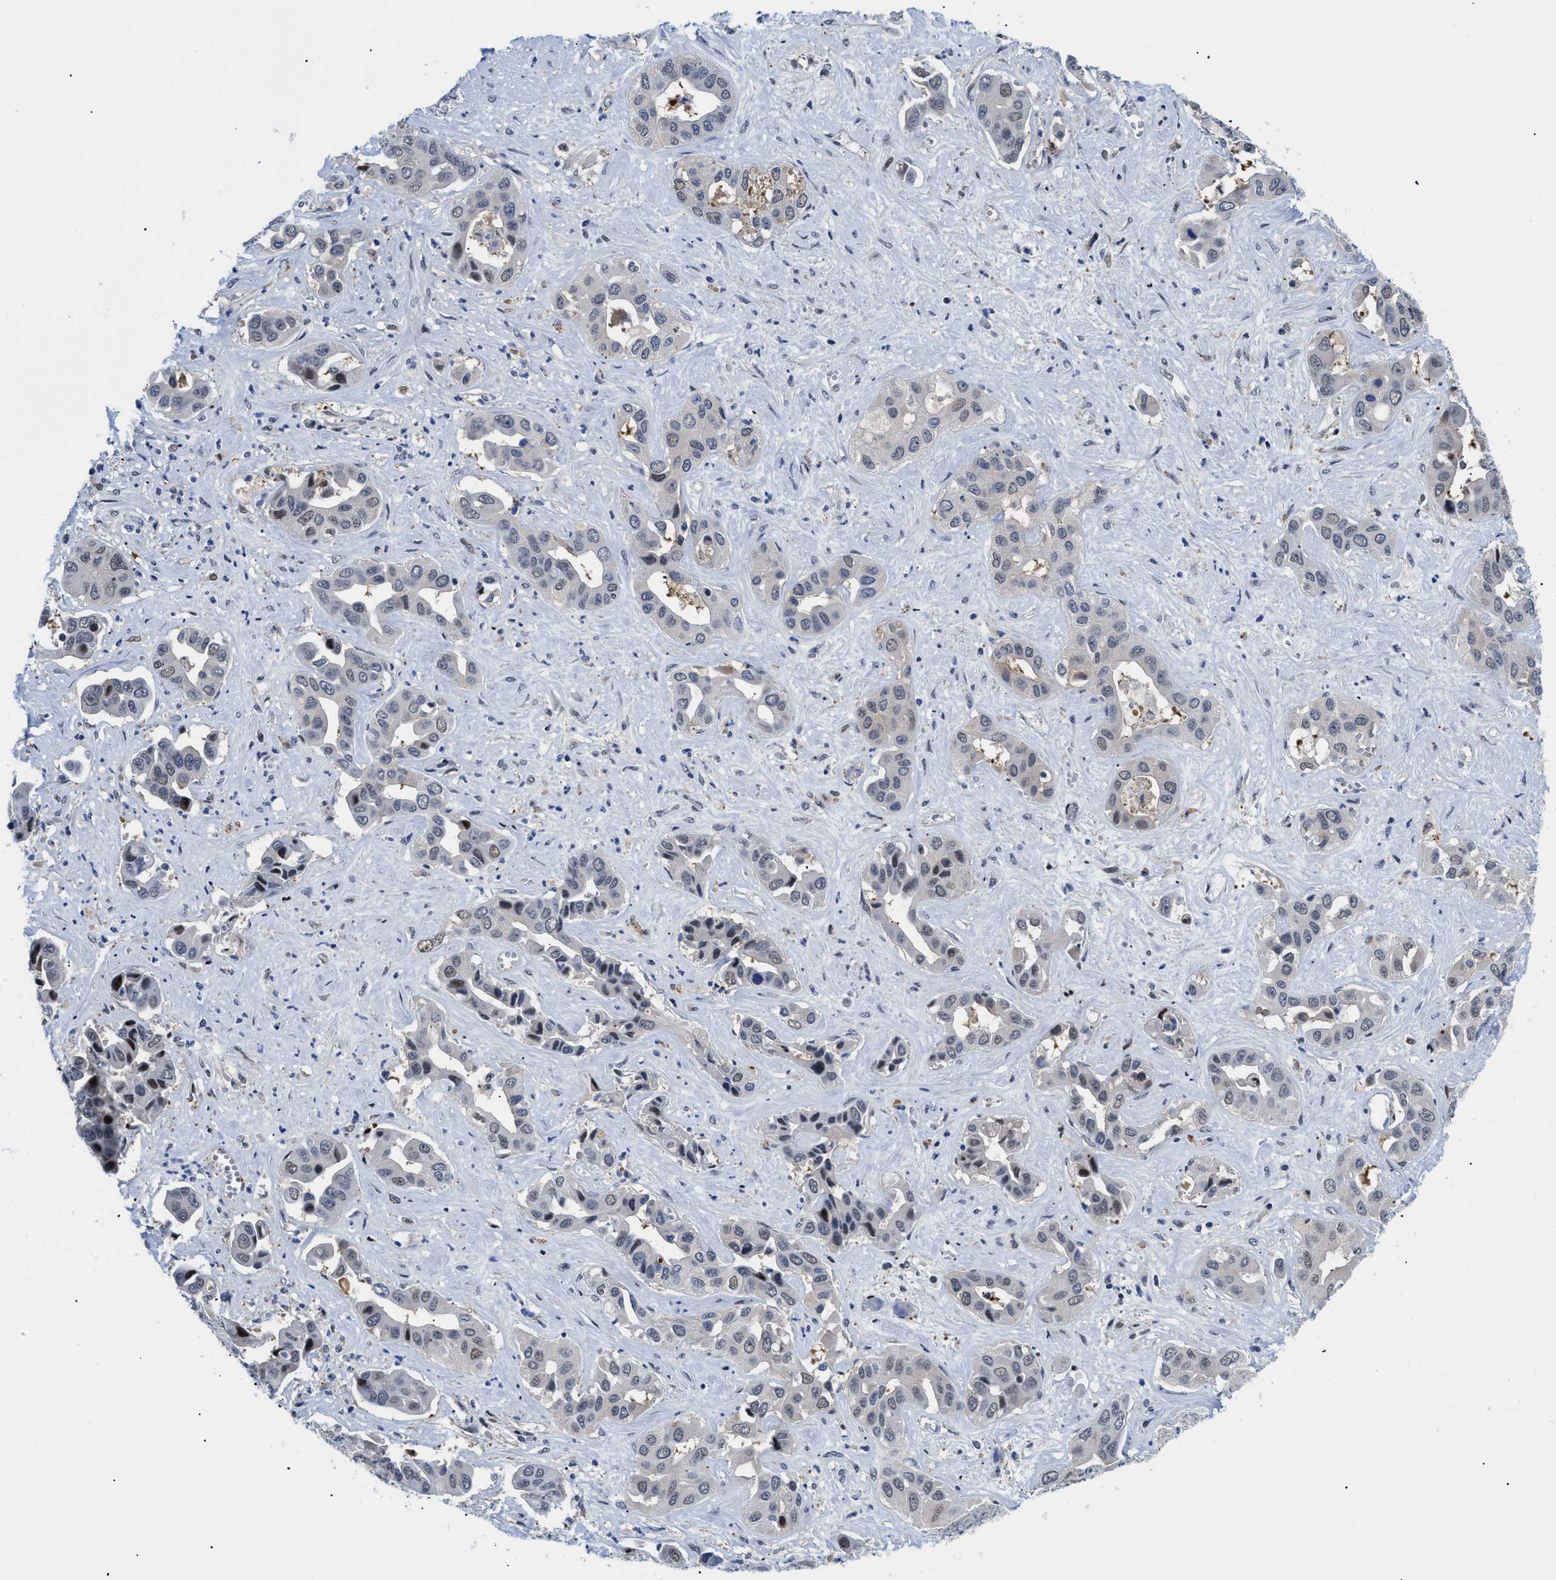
{"staining": {"intensity": "weak", "quantity": "<25%", "location": "nuclear"}, "tissue": "liver cancer", "cell_type": "Tumor cells", "image_type": "cancer", "snomed": [{"axis": "morphology", "description": "Cholangiocarcinoma"}, {"axis": "topography", "description": "Liver"}], "caption": "DAB immunohistochemical staining of human liver cancer demonstrates no significant positivity in tumor cells. (DAB (3,3'-diaminobenzidine) immunohistochemistry (IHC) visualized using brightfield microscopy, high magnification).", "gene": "SLC29A2", "patient": {"sex": "female", "age": 52}}